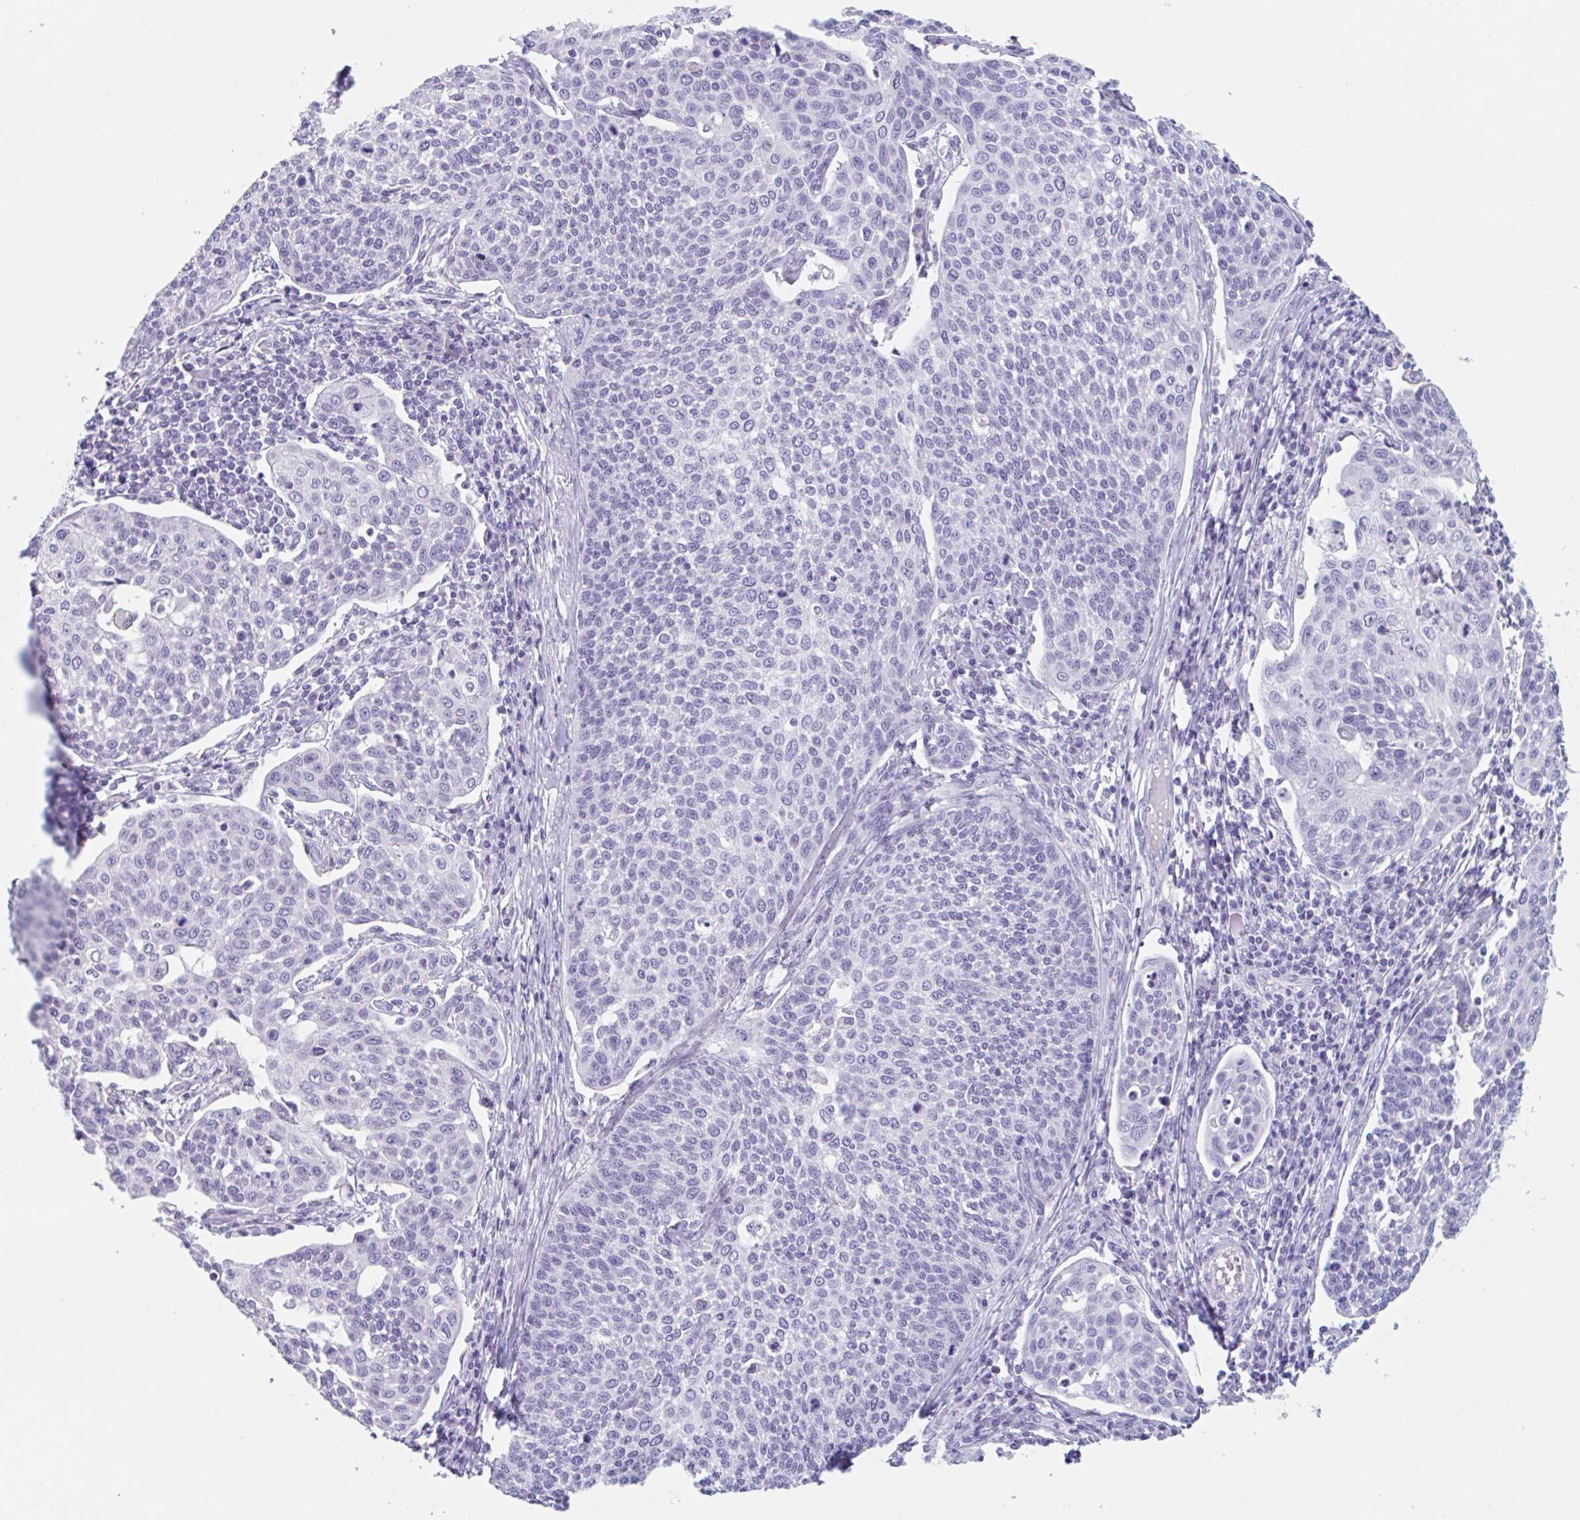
{"staining": {"intensity": "negative", "quantity": "none", "location": "none"}, "tissue": "cervical cancer", "cell_type": "Tumor cells", "image_type": "cancer", "snomed": [{"axis": "morphology", "description": "Squamous cell carcinoma, NOS"}, {"axis": "topography", "description": "Cervix"}], "caption": "DAB immunohistochemical staining of human cervical squamous cell carcinoma exhibits no significant positivity in tumor cells. (DAB immunohistochemistry, high magnification).", "gene": "EMC4", "patient": {"sex": "female", "age": 34}}